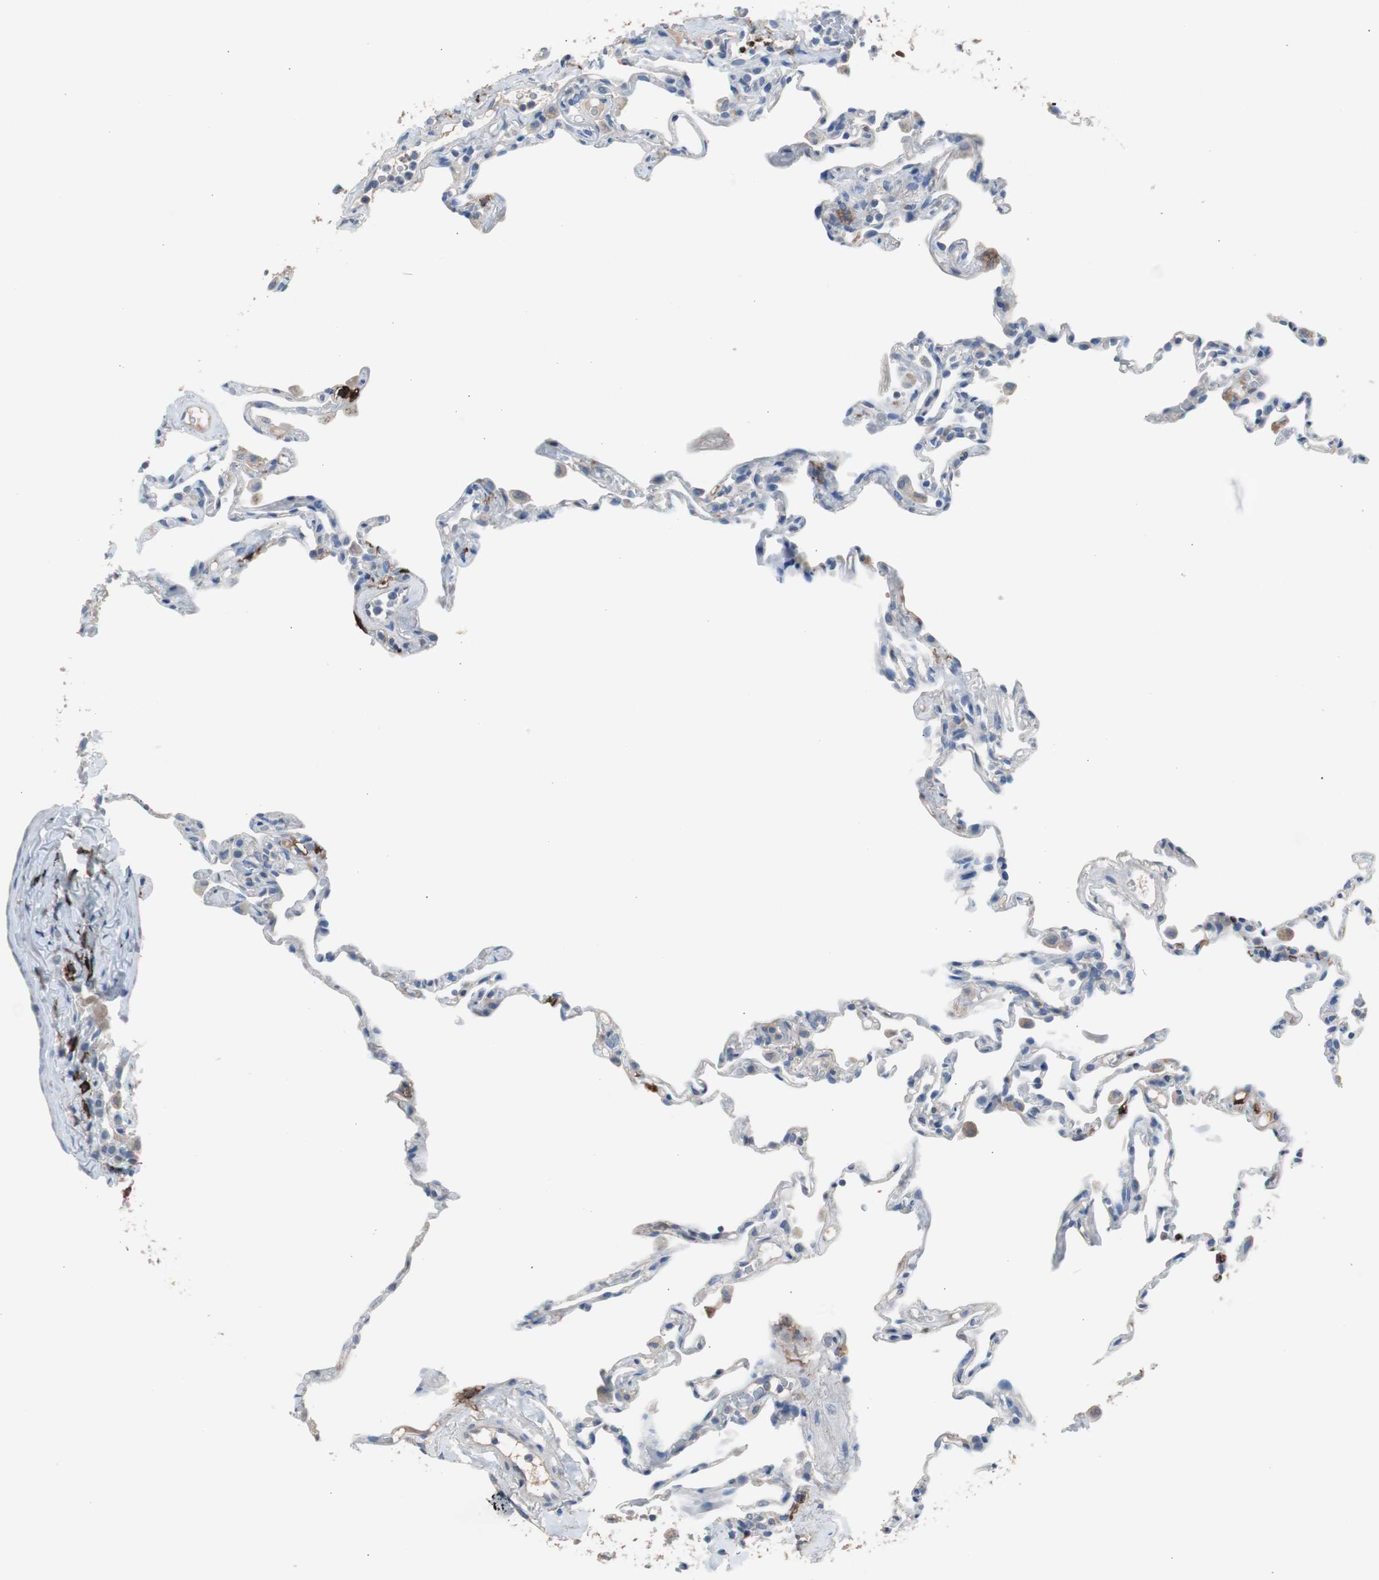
{"staining": {"intensity": "negative", "quantity": "none", "location": "none"}, "tissue": "lung", "cell_type": "Alveolar cells", "image_type": "normal", "snomed": [{"axis": "morphology", "description": "Normal tissue, NOS"}, {"axis": "topography", "description": "Lung"}], "caption": "Human lung stained for a protein using immunohistochemistry reveals no positivity in alveolar cells.", "gene": "FCGR2B", "patient": {"sex": "male", "age": 59}}